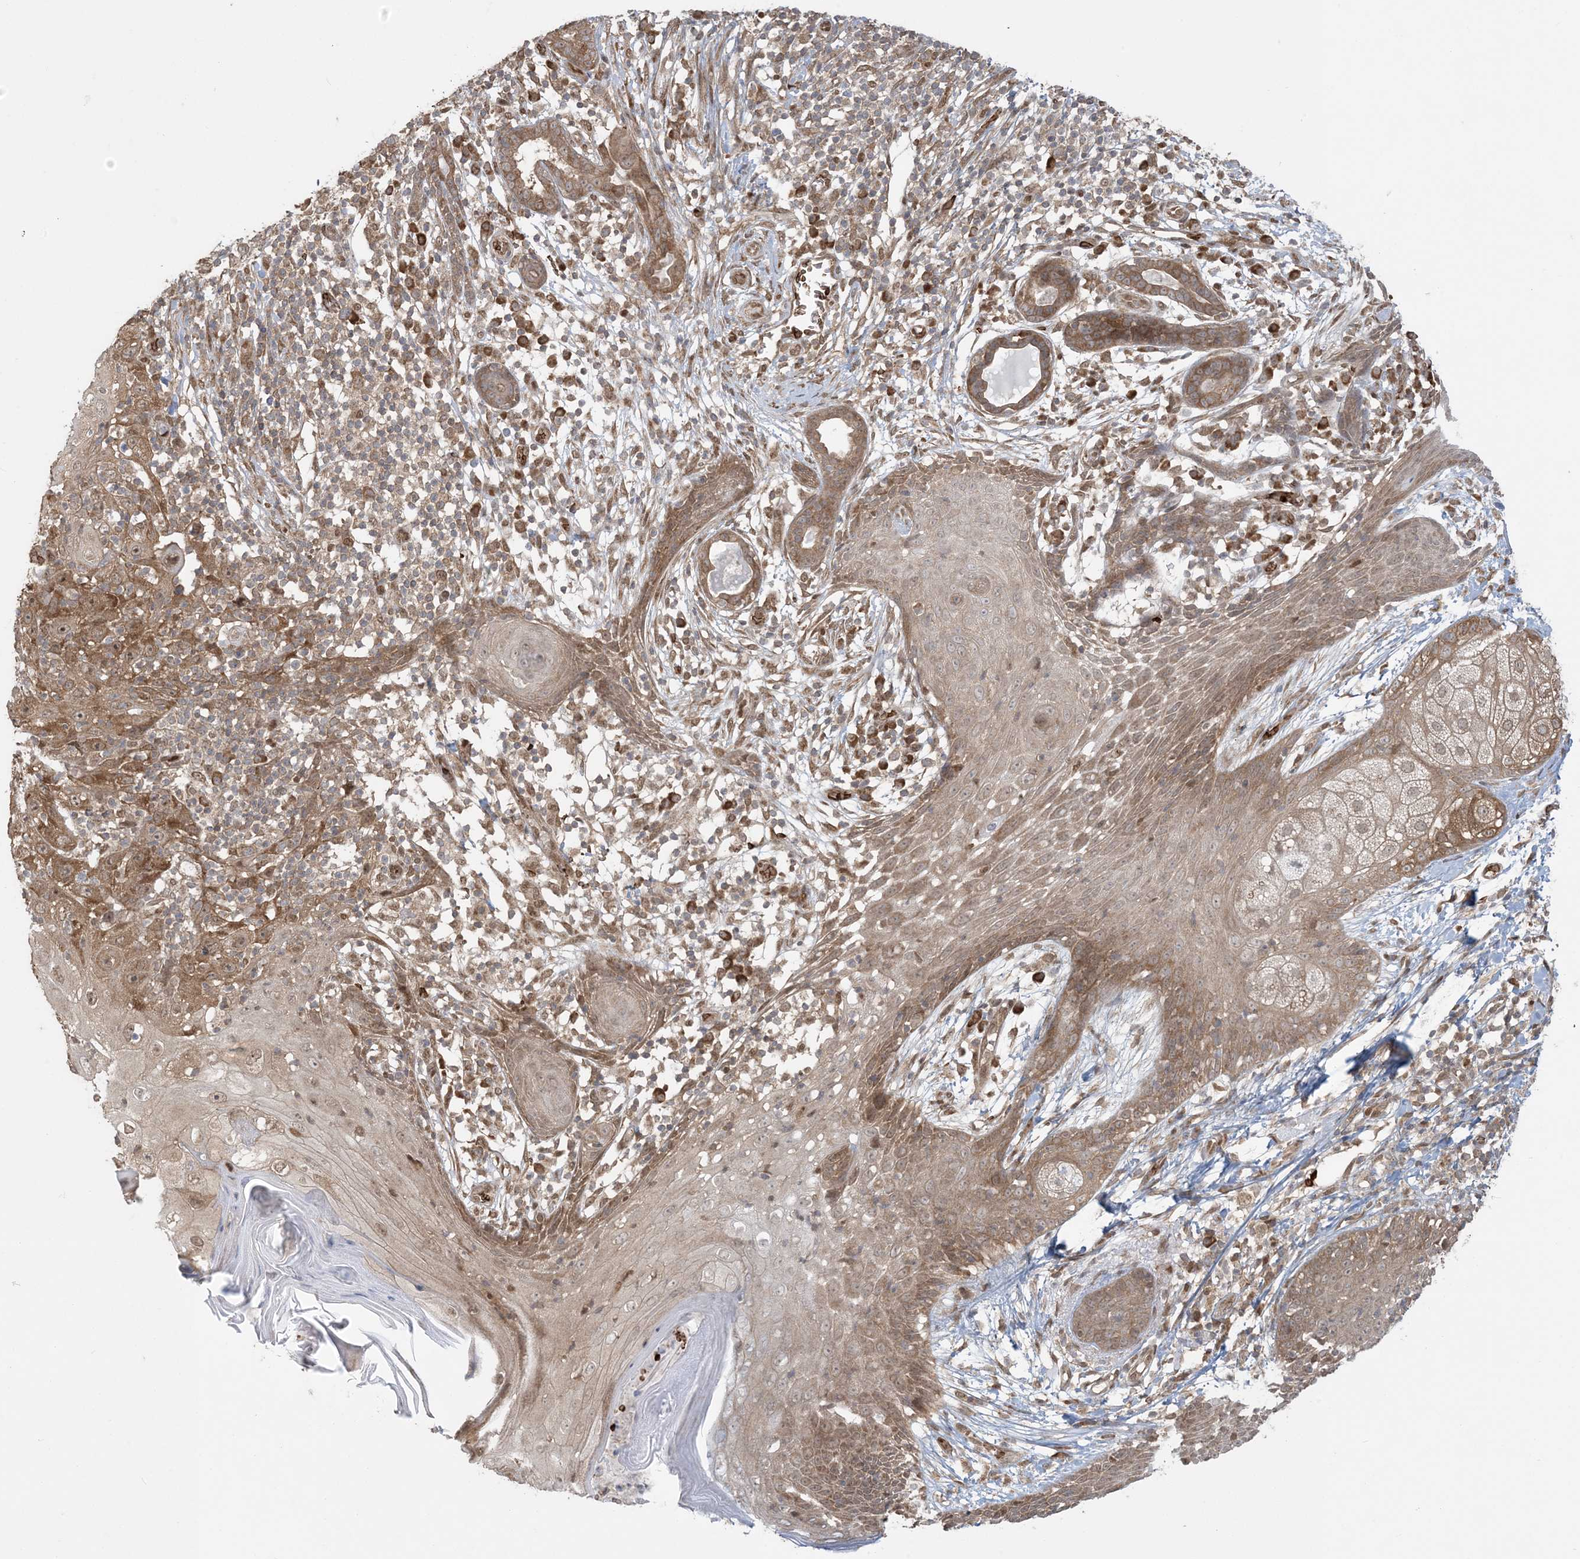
{"staining": {"intensity": "moderate", "quantity": "25%-75%", "location": "cytoplasmic/membranous"}, "tissue": "skin cancer", "cell_type": "Tumor cells", "image_type": "cancer", "snomed": [{"axis": "morphology", "description": "Squamous cell carcinoma, NOS"}, {"axis": "topography", "description": "Skin"}], "caption": "Protein expression analysis of human skin squamous cell carcinoma reveals moderate cytoplasmic/membranous positivity in approximately 25%-75% of tumor cells.", "gene": "ABCF3", "patient": {"sex": "female", "age": 88}}